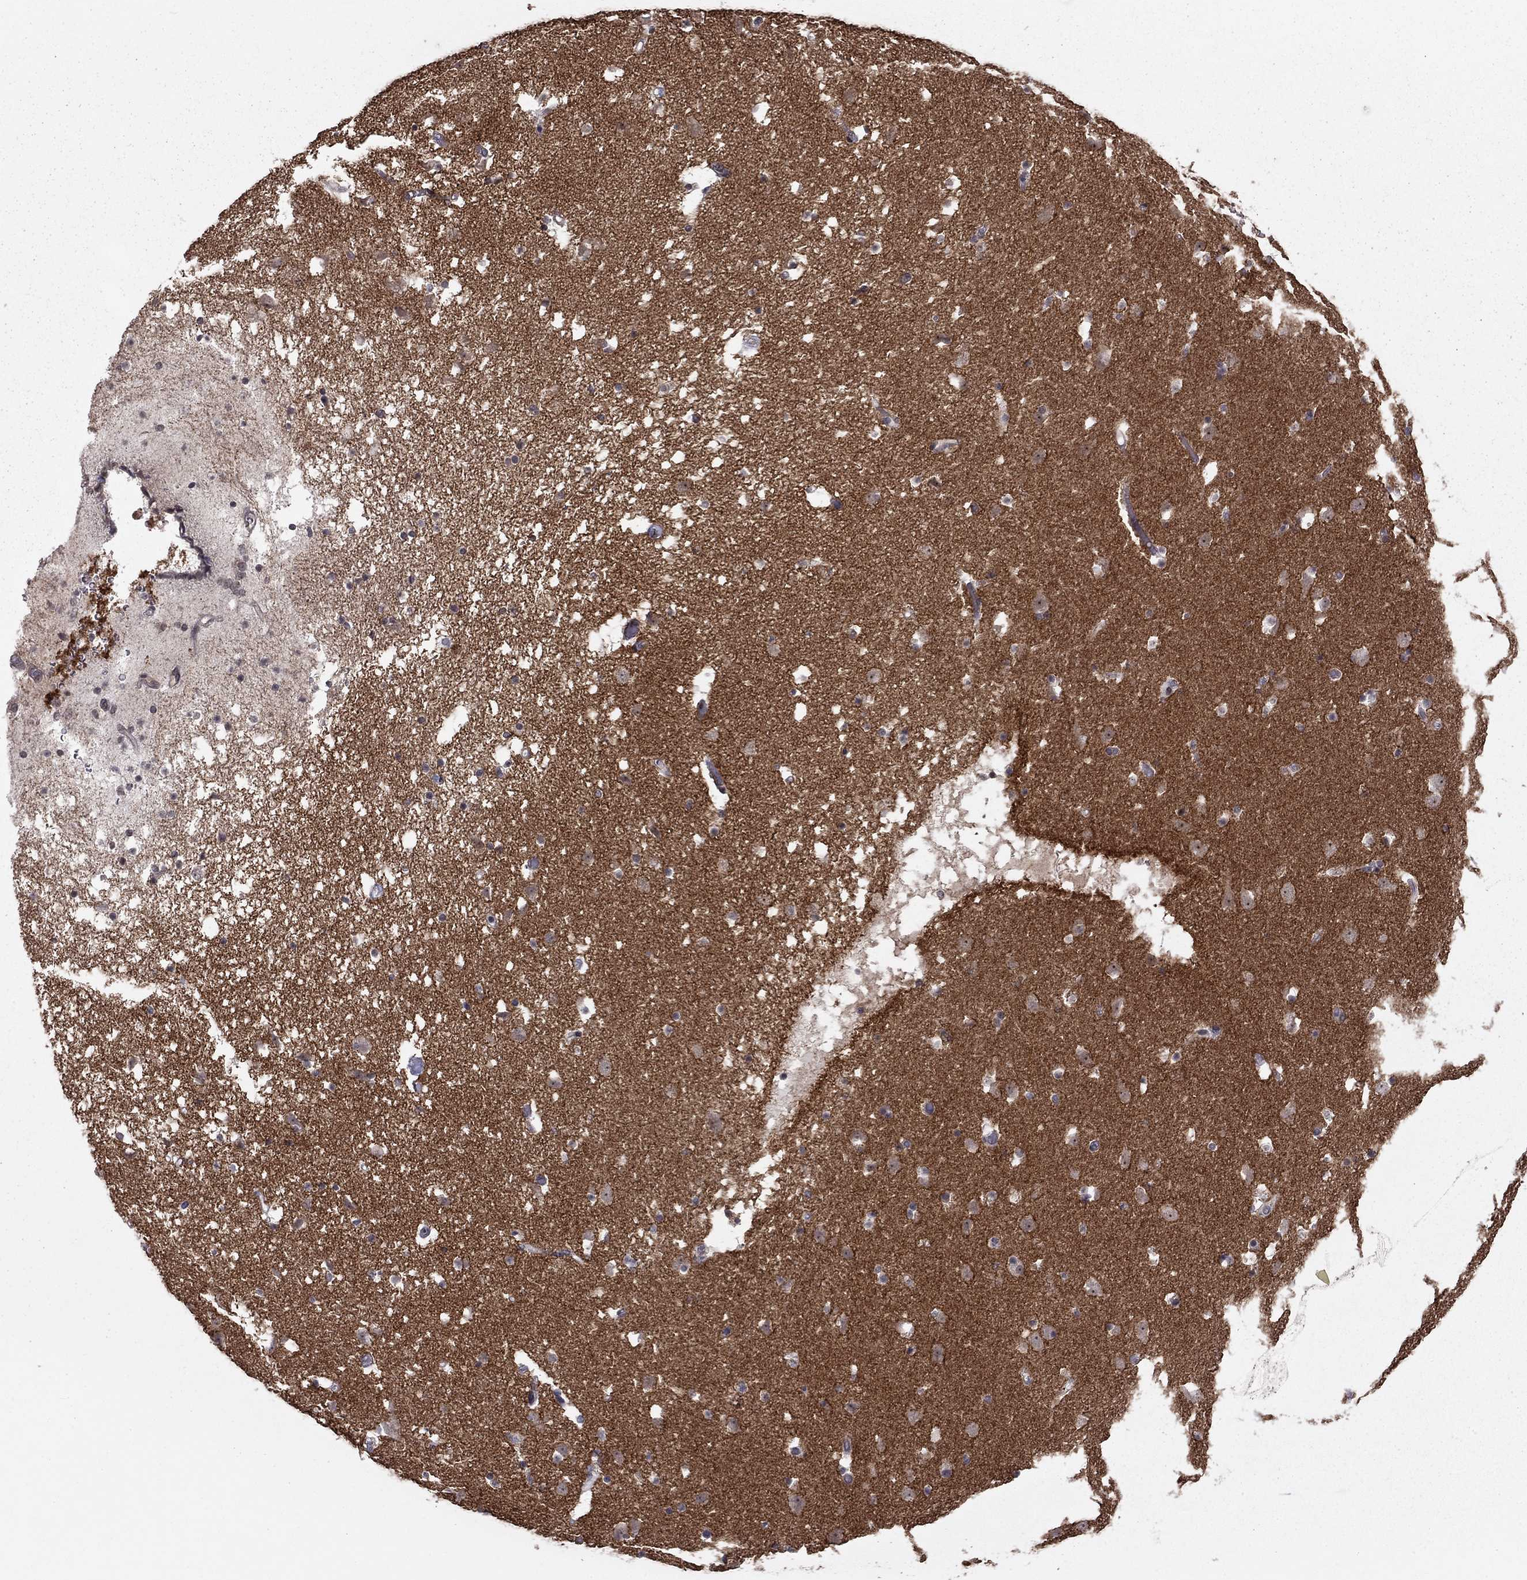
{"staining": {"intensity": "negative", "quantity": "none", "location": "none"}, "tissue": "caudate", "cell_type": "Glial cells", "image_type": "normal", "snomed": [{"axis": "morphology", "description": "Normal tissue, NOS"}, {"axis": "topography", "description": "Lateral ventricle wall"}], "caption": "Immunohistochemistry (IHC) image of unremarkable human caudate stained for a protein (brown), which demonstrates no staining in glial cells.", "gene": "PRRT2", "patient": {"sex": "female", "age": 42}}